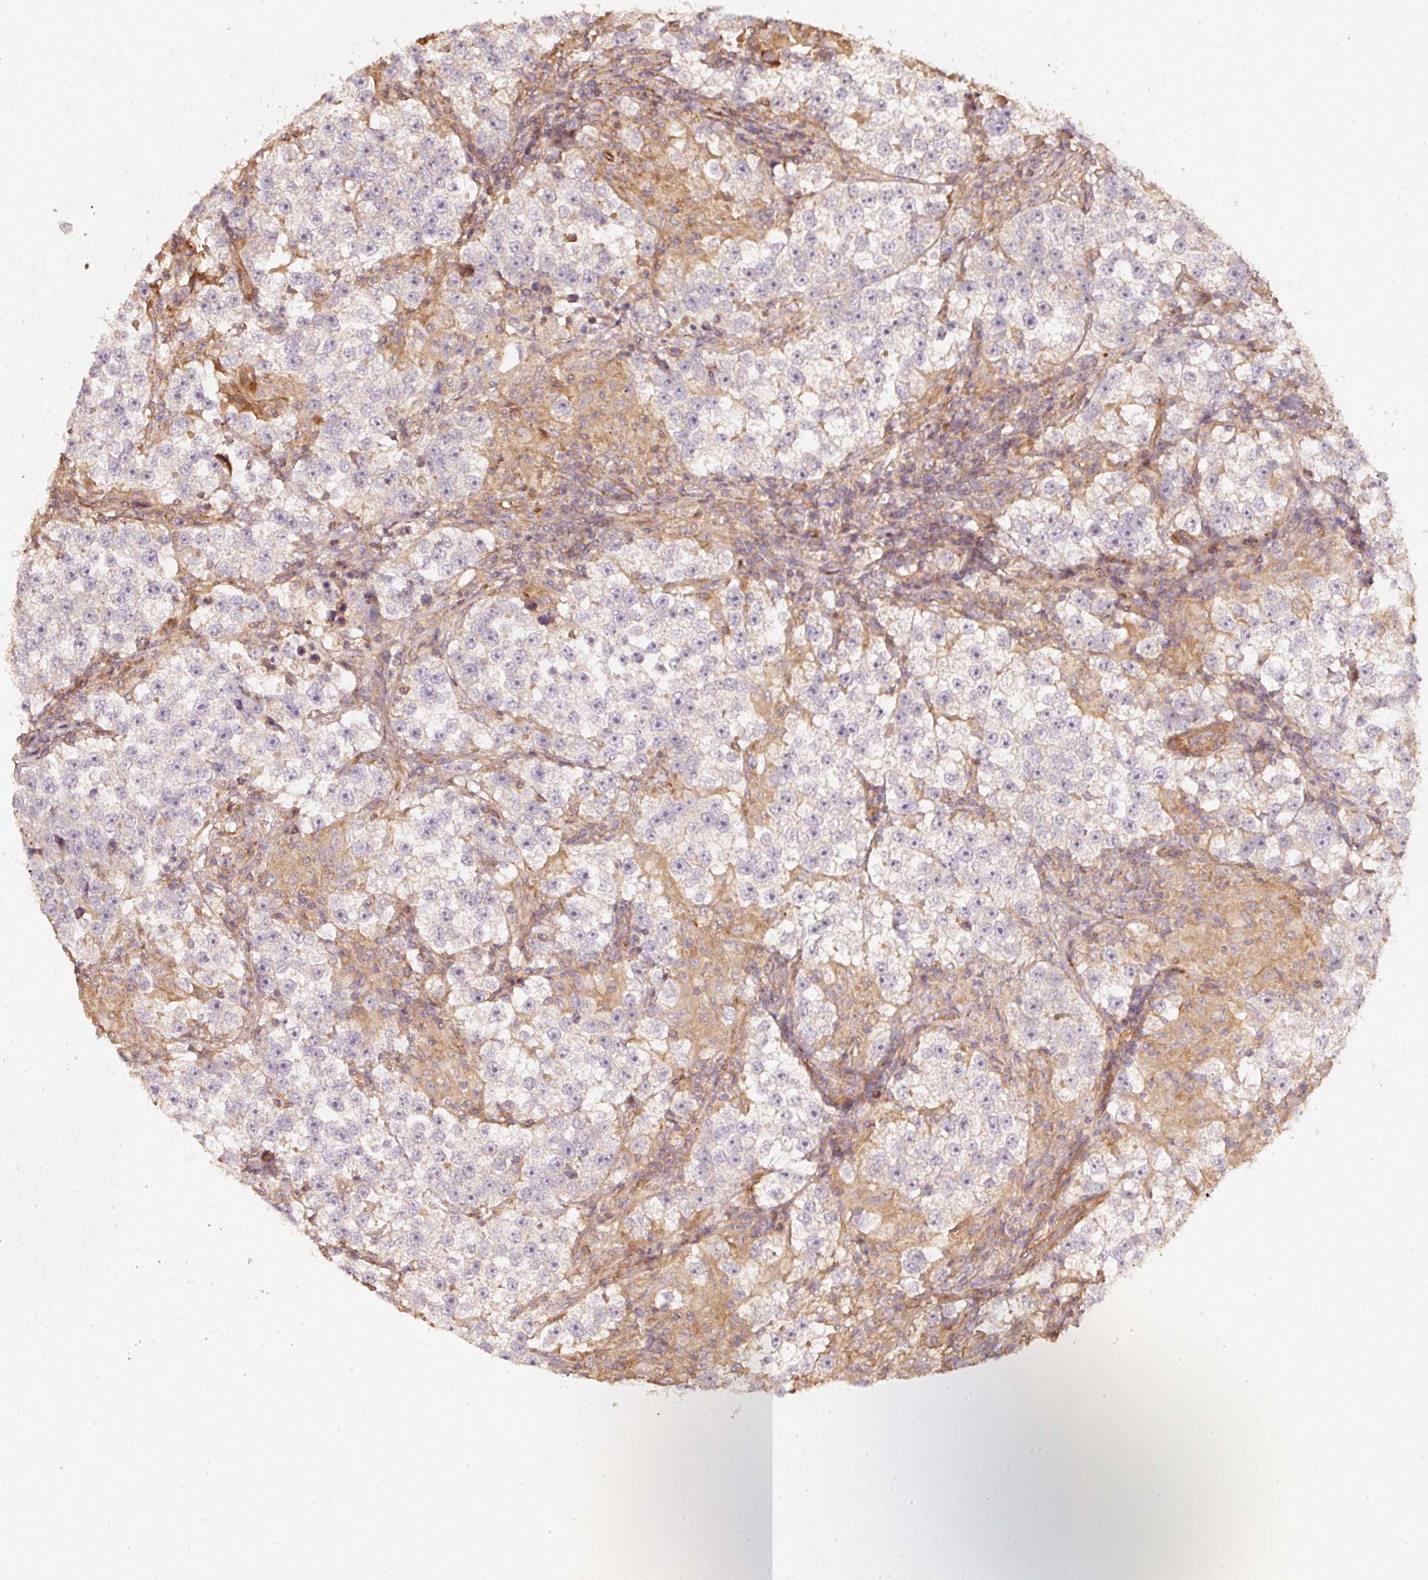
{"staining": {"intensity": "negative", "quantity": "none", "location": "none"}, "tissue": "testis cancer", "cell_type": "Tumor cells", "image_type": "cancer", "snomed": [{"axis": "morphology", "description": "Seminoma, NOS"}, {"axis": "topography", "description": "Testis"}], "caption": "Human testis seminoma stained for a protein using immunohistochemistry displays no expression in tumor cells.", "gene": "CEP95", "patient": {"sex": "male", "age": 46}}